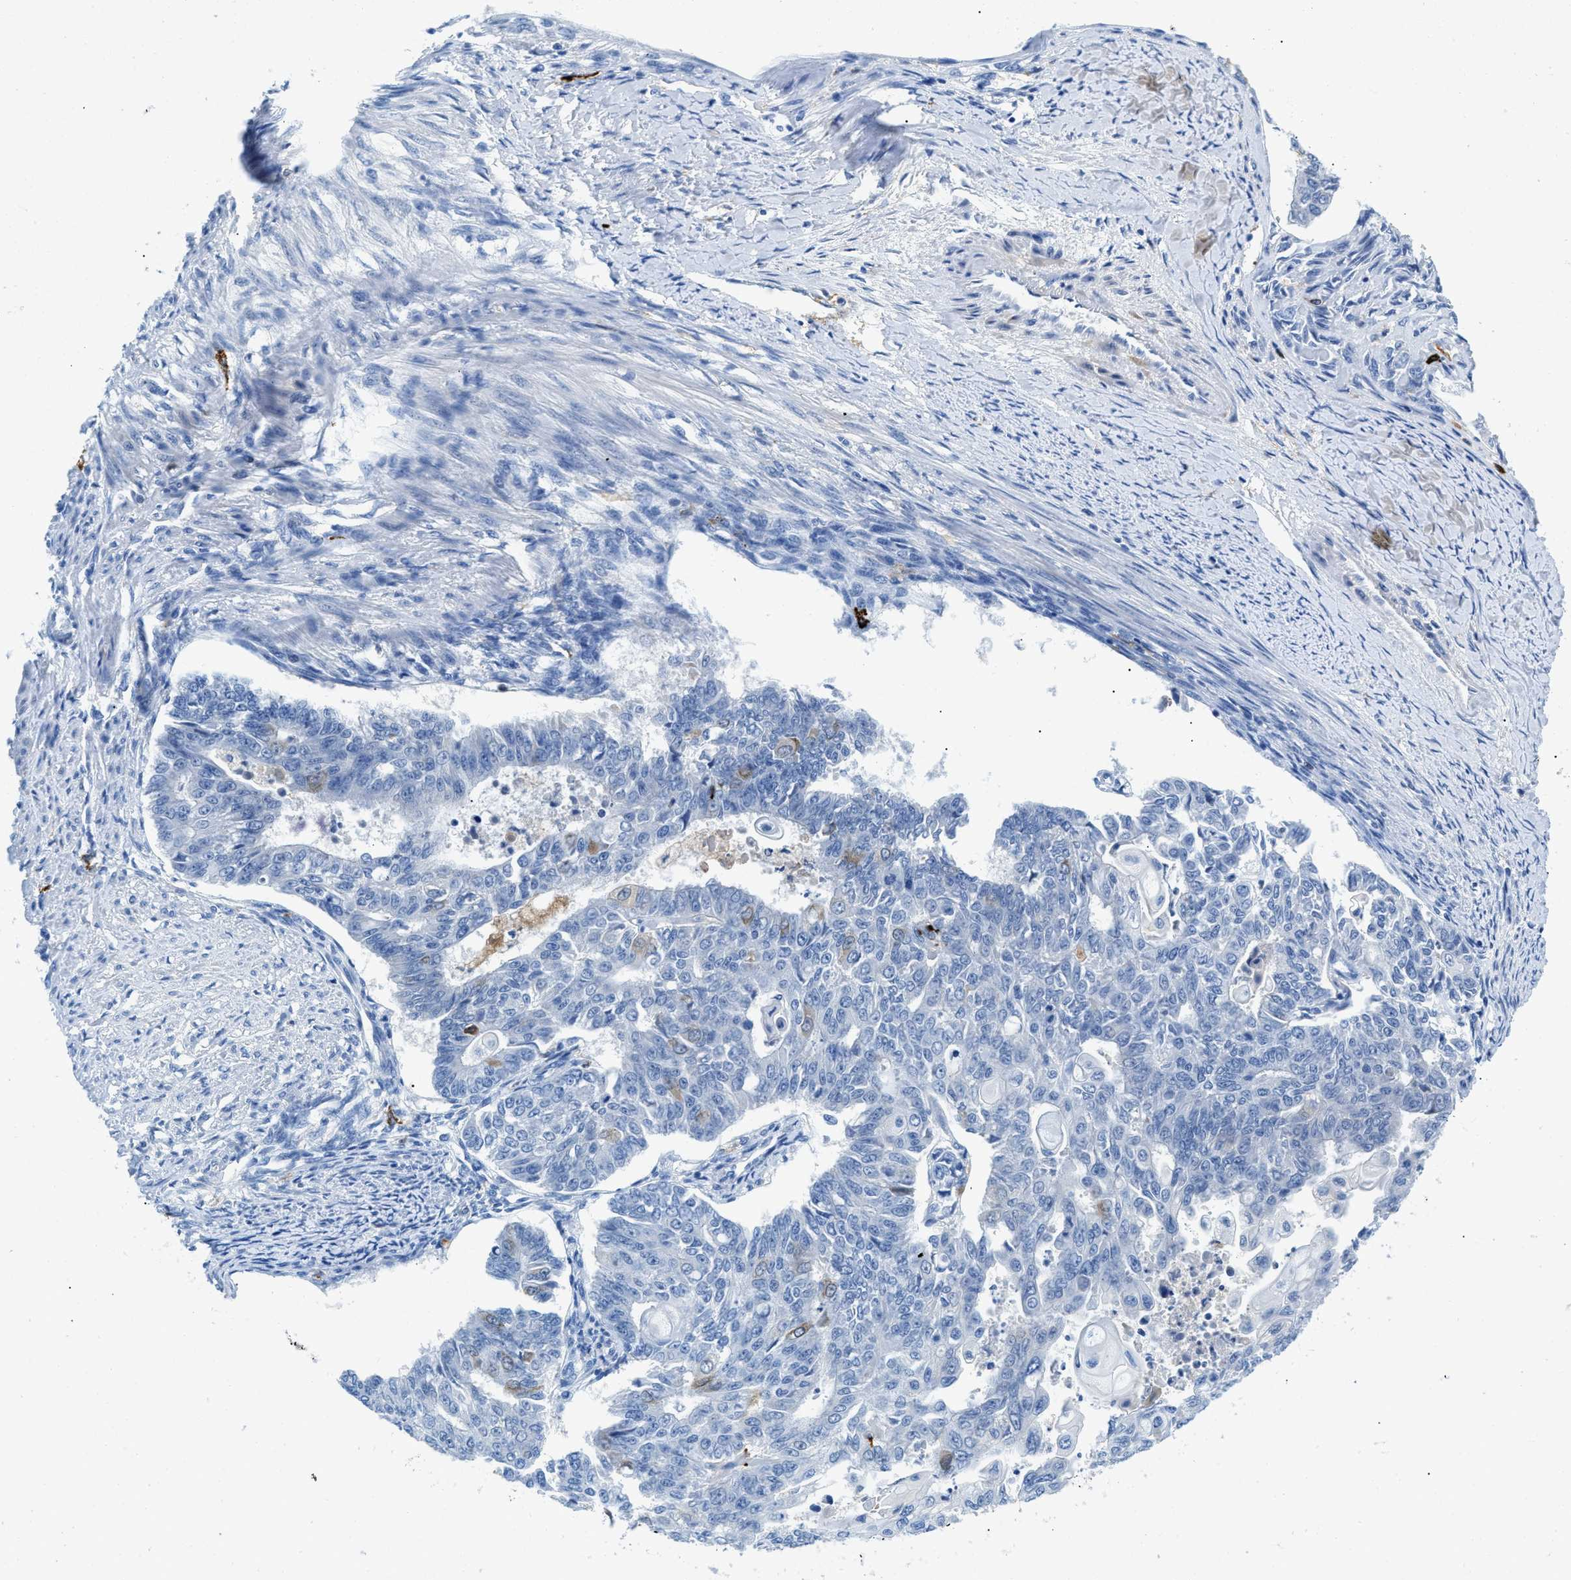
{"staining": {"intensity": "negative", "quantity": "none", "location": "none"}, "tissue": "endometrial cancer", "cell_type": "Tumor cells", "image_type": "cancer", "snomed": [{"axis": "morphology", "description": "Adenocarcinoma, NOS"}, {"axis": "topography", "description": "Endometrium"}], "caption": "IHC histopathology image of neoplastic tissue: endometrial cancer (adenocarcinoma) stained with DAB shows no significant protein expression in tumor cells.", "gene": "CD226", "patient": {"sex": "female", "age": 32}}